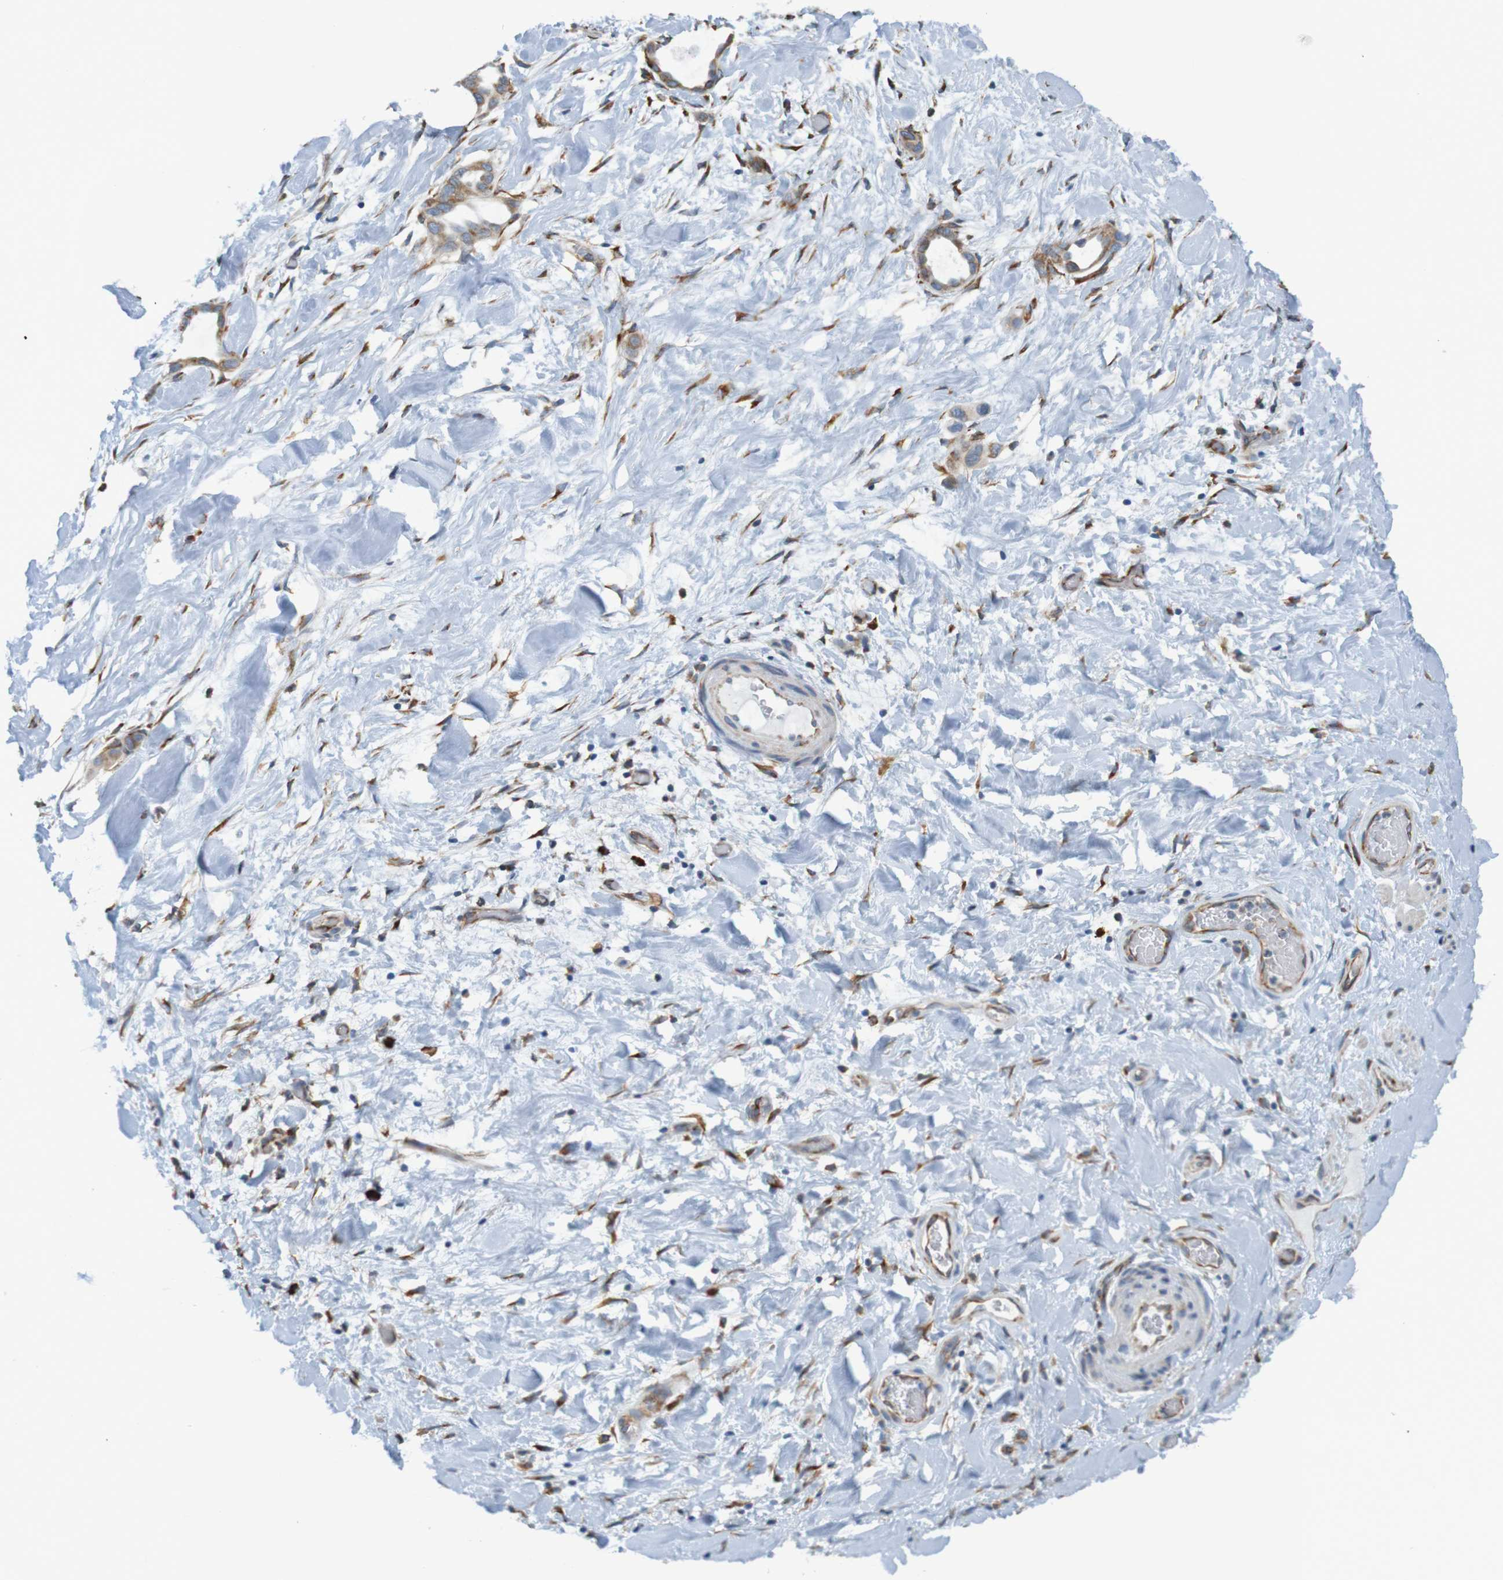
{"staining": {"intensity": "weak", "quantity": "25%-75%", "location": "cytoplasmic/membranous"}, "tissue": "liver cancer", "cell_type": "Tumor cells", "image_type": "cancer", "snomed": [{"axis": "morphology", "description": "Cholangiocarcinoma"}, {"axis": "topography", "description": "Liver"}], "caption": "Cholangiocarcinoma (liver) stained for a protein (brown) displays weak cytoplasmic/membranous positive positivity in approximately 25%-75% of tumor cells.", "gene": "SSR1", "patient": {"sex": "female", "age": 65}}